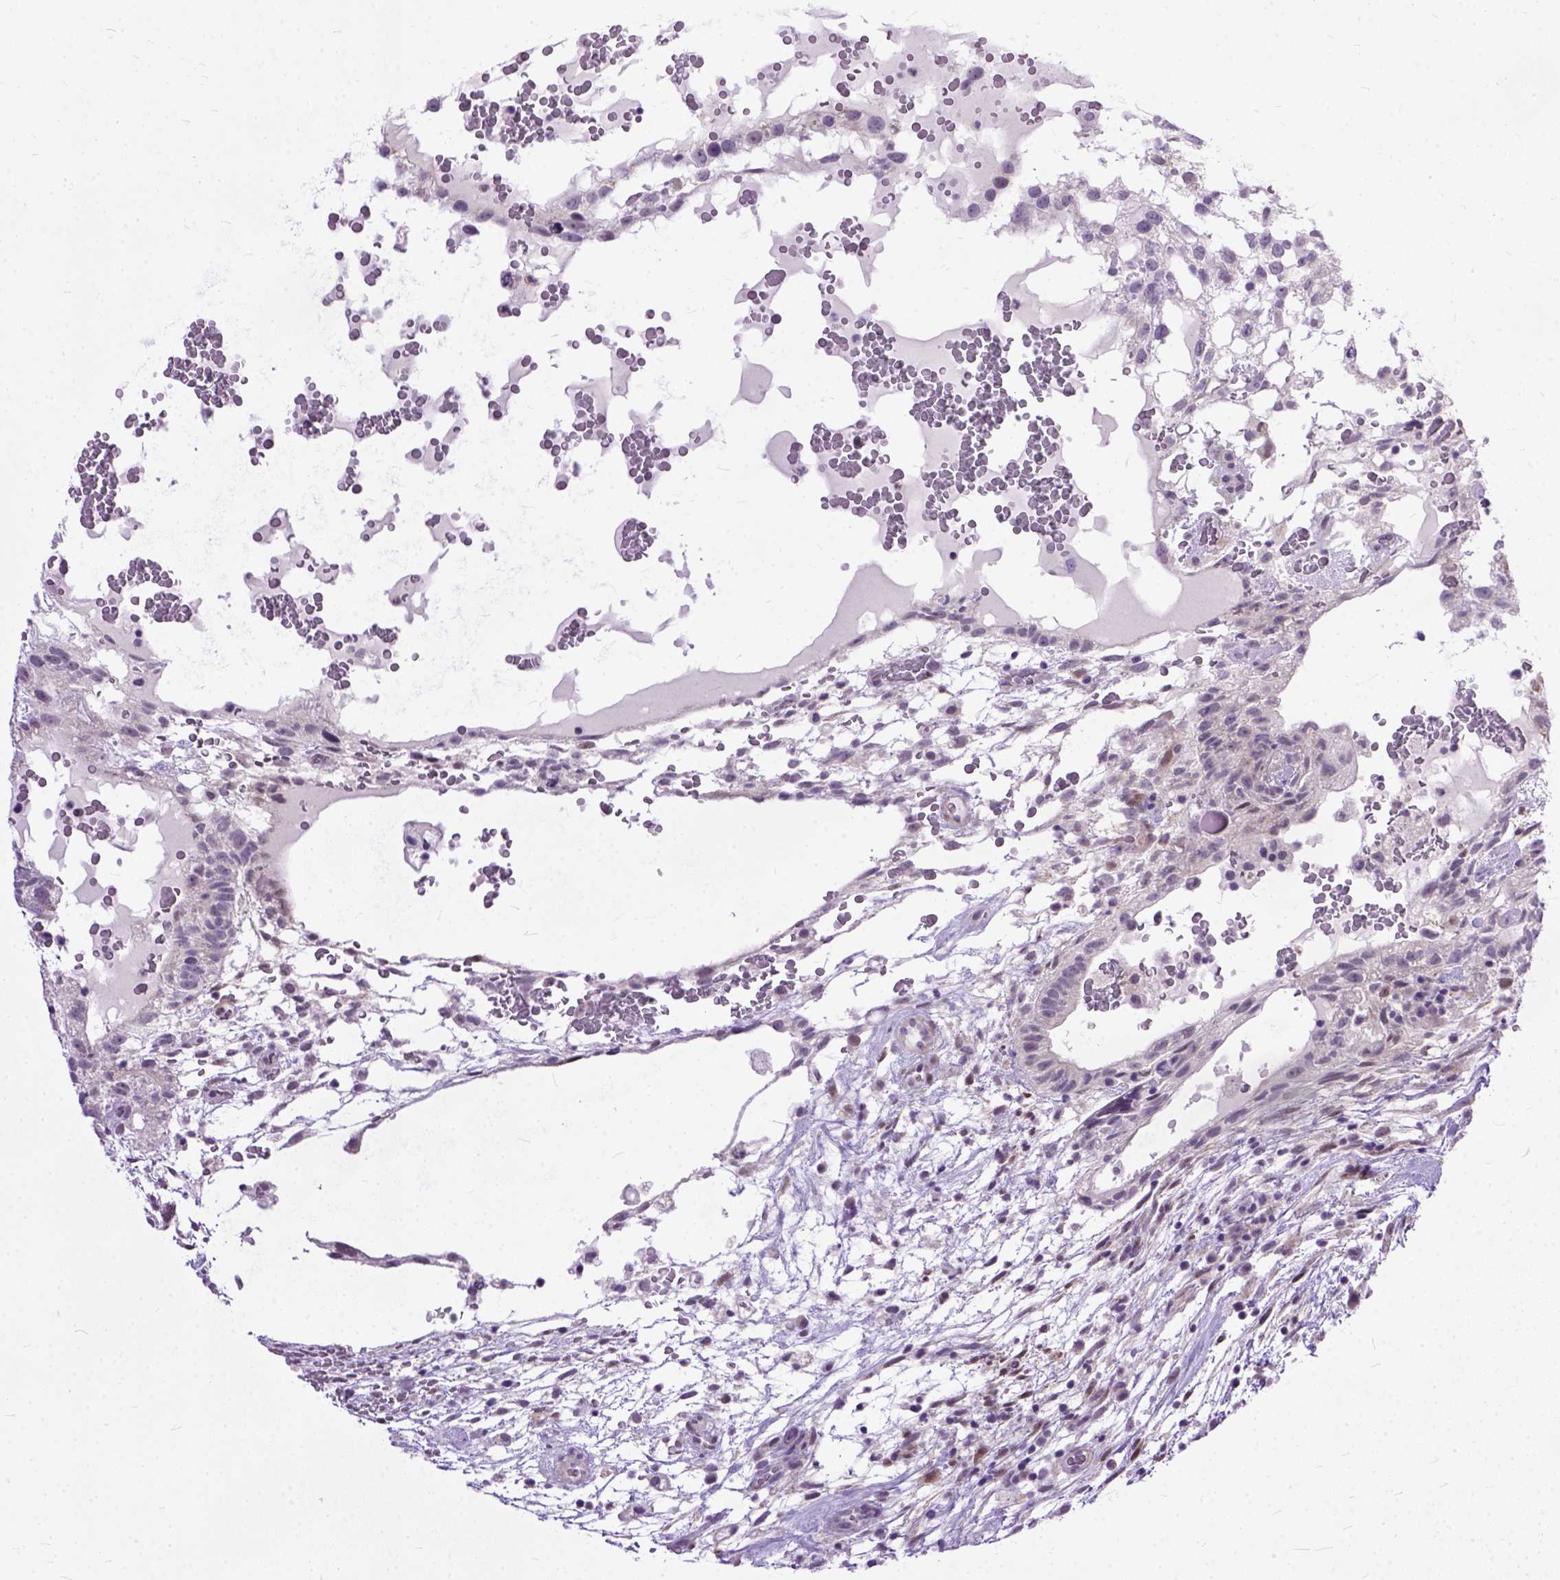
{"staining": {"intensity": "negative", "quantity": "none", "location": "none"}, "tissue": "testis cancer", "cell_type": "Tumor cells", "image_type": "cancer", "snomed": [{"axis": "morphology", "description": "Normal tissue, NOS"}, {"axis": "morphology", "description": "Carcinoma, Embryonal, NOS"}, {"axis": "topography", "description": "Testis"}], "caption": "This is a histopathology image of immunohistochemistry (IHC) staining of testis cancer (embryonal carcinoma), which shows no expression in tumor cells.", "gene": "TCEAL7", "patient": {"sex": "male", "age": 32}}